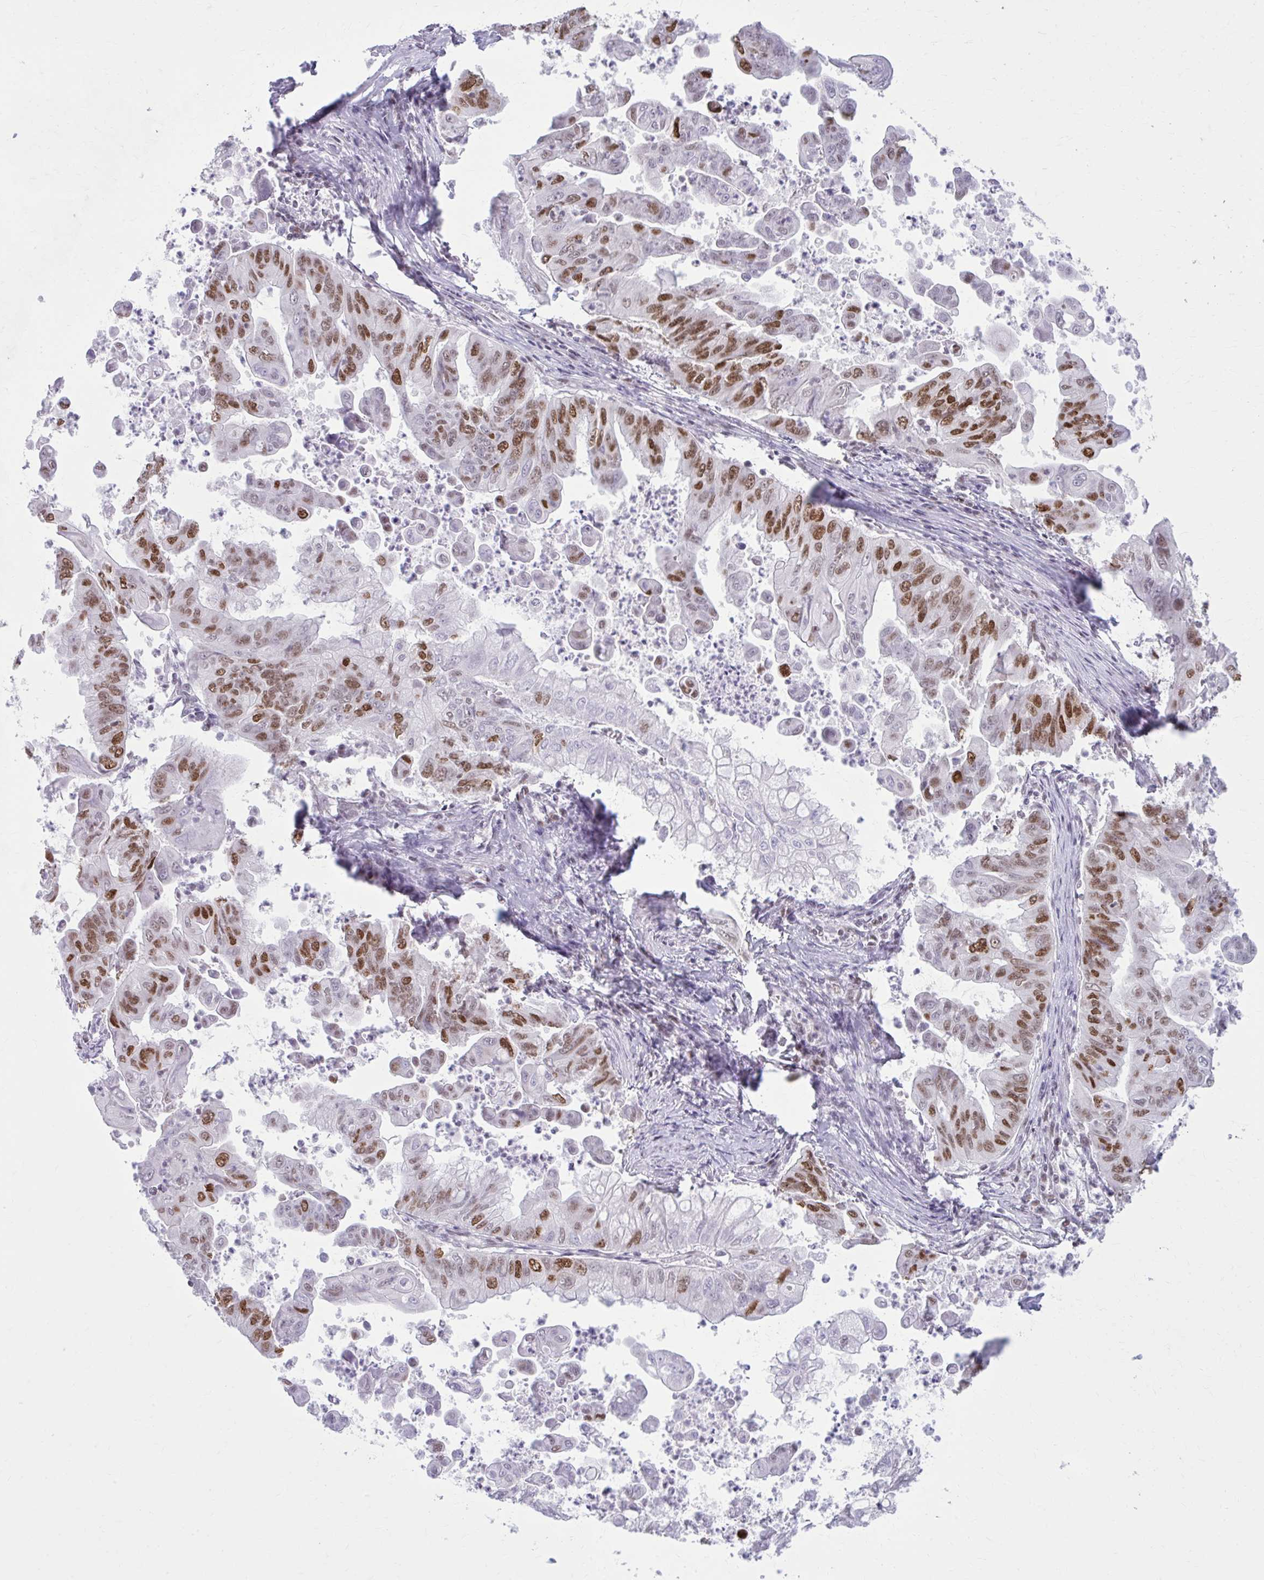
{"staining": {"intensity": "moderate", "quantity": ">75%", "location": "nuclear"}, "tissue": "stomach cancer", "cell_type": "Tumor cells", "image_type": "cancer", "snomed": [{"axis": "morphology", "description": "Adenocarcinoma, NOS"}, {"axis": "topography", "description": "Stomach, upper"}], "caption": "Immunohistochemical staining of human stomach adenocarcinoma displays medium levels of moderate nuclear protein expression in approximately >75% of tumor cells.", "gene": "PABIR1", "patient": {"sex": "male", "age": 80}}